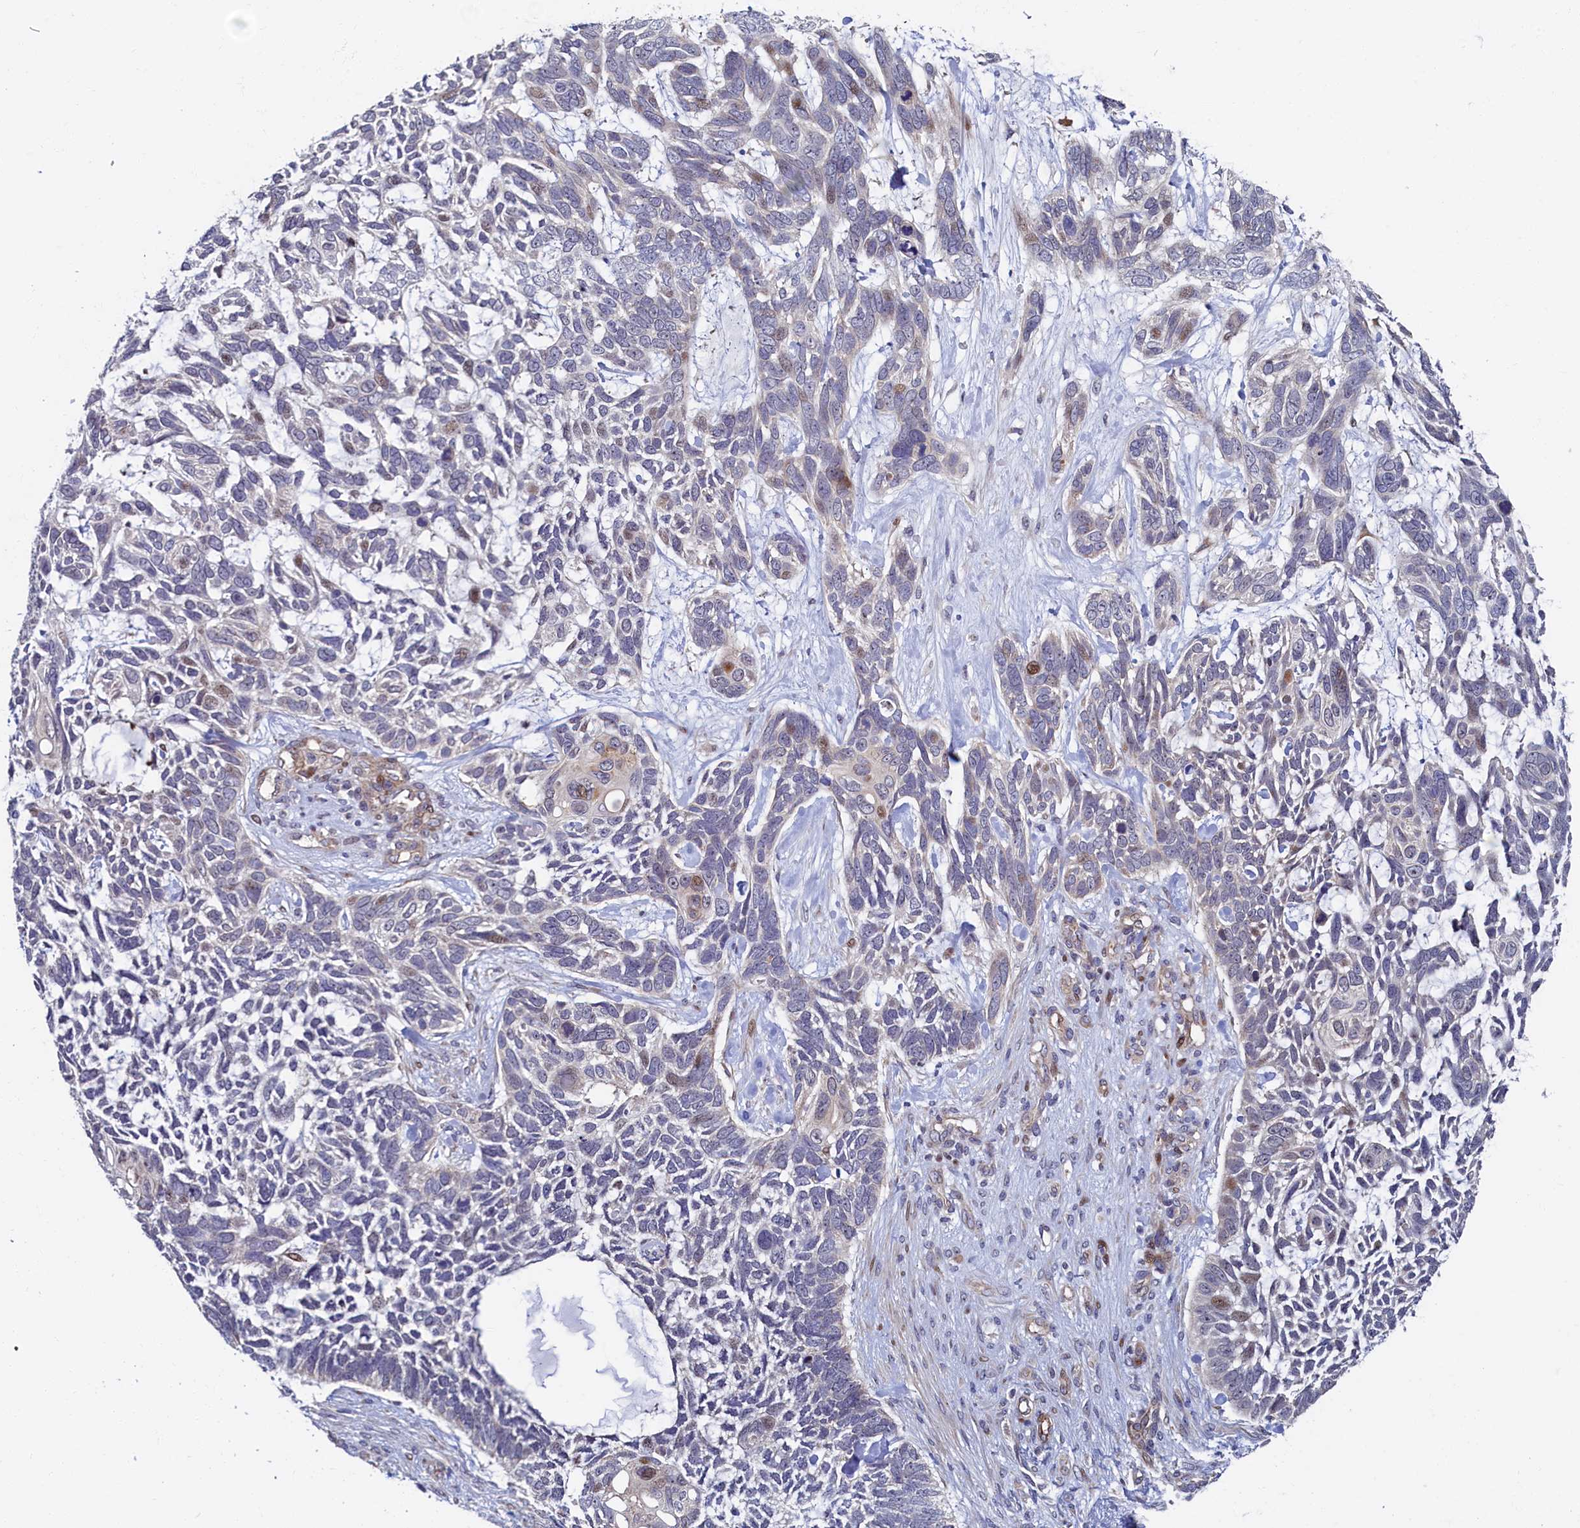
{"staining": {"intensity": "moderate", "quantity": "<25%", "location": "nuclear"}, "tissue": "skin cancer", "cell_type": "Tumor cells", "image_type": "cancer", "snomed": [{"axis": "morphology", "description": "Basal cell carcinoma"}, {"axis": "topography", "description": "Skin"}], "caption": "IHC of basal cell carcinoma (skin) displays low levels of moderate nuclear positivity in about <25% of tumor cells. The staining was performed using DAB, with brown indicating positive protein expression. Nuclei are stained blue with hematoxylin.", "gene": "PIK3C3", "patient": {"sex": "male", "age": 88}}